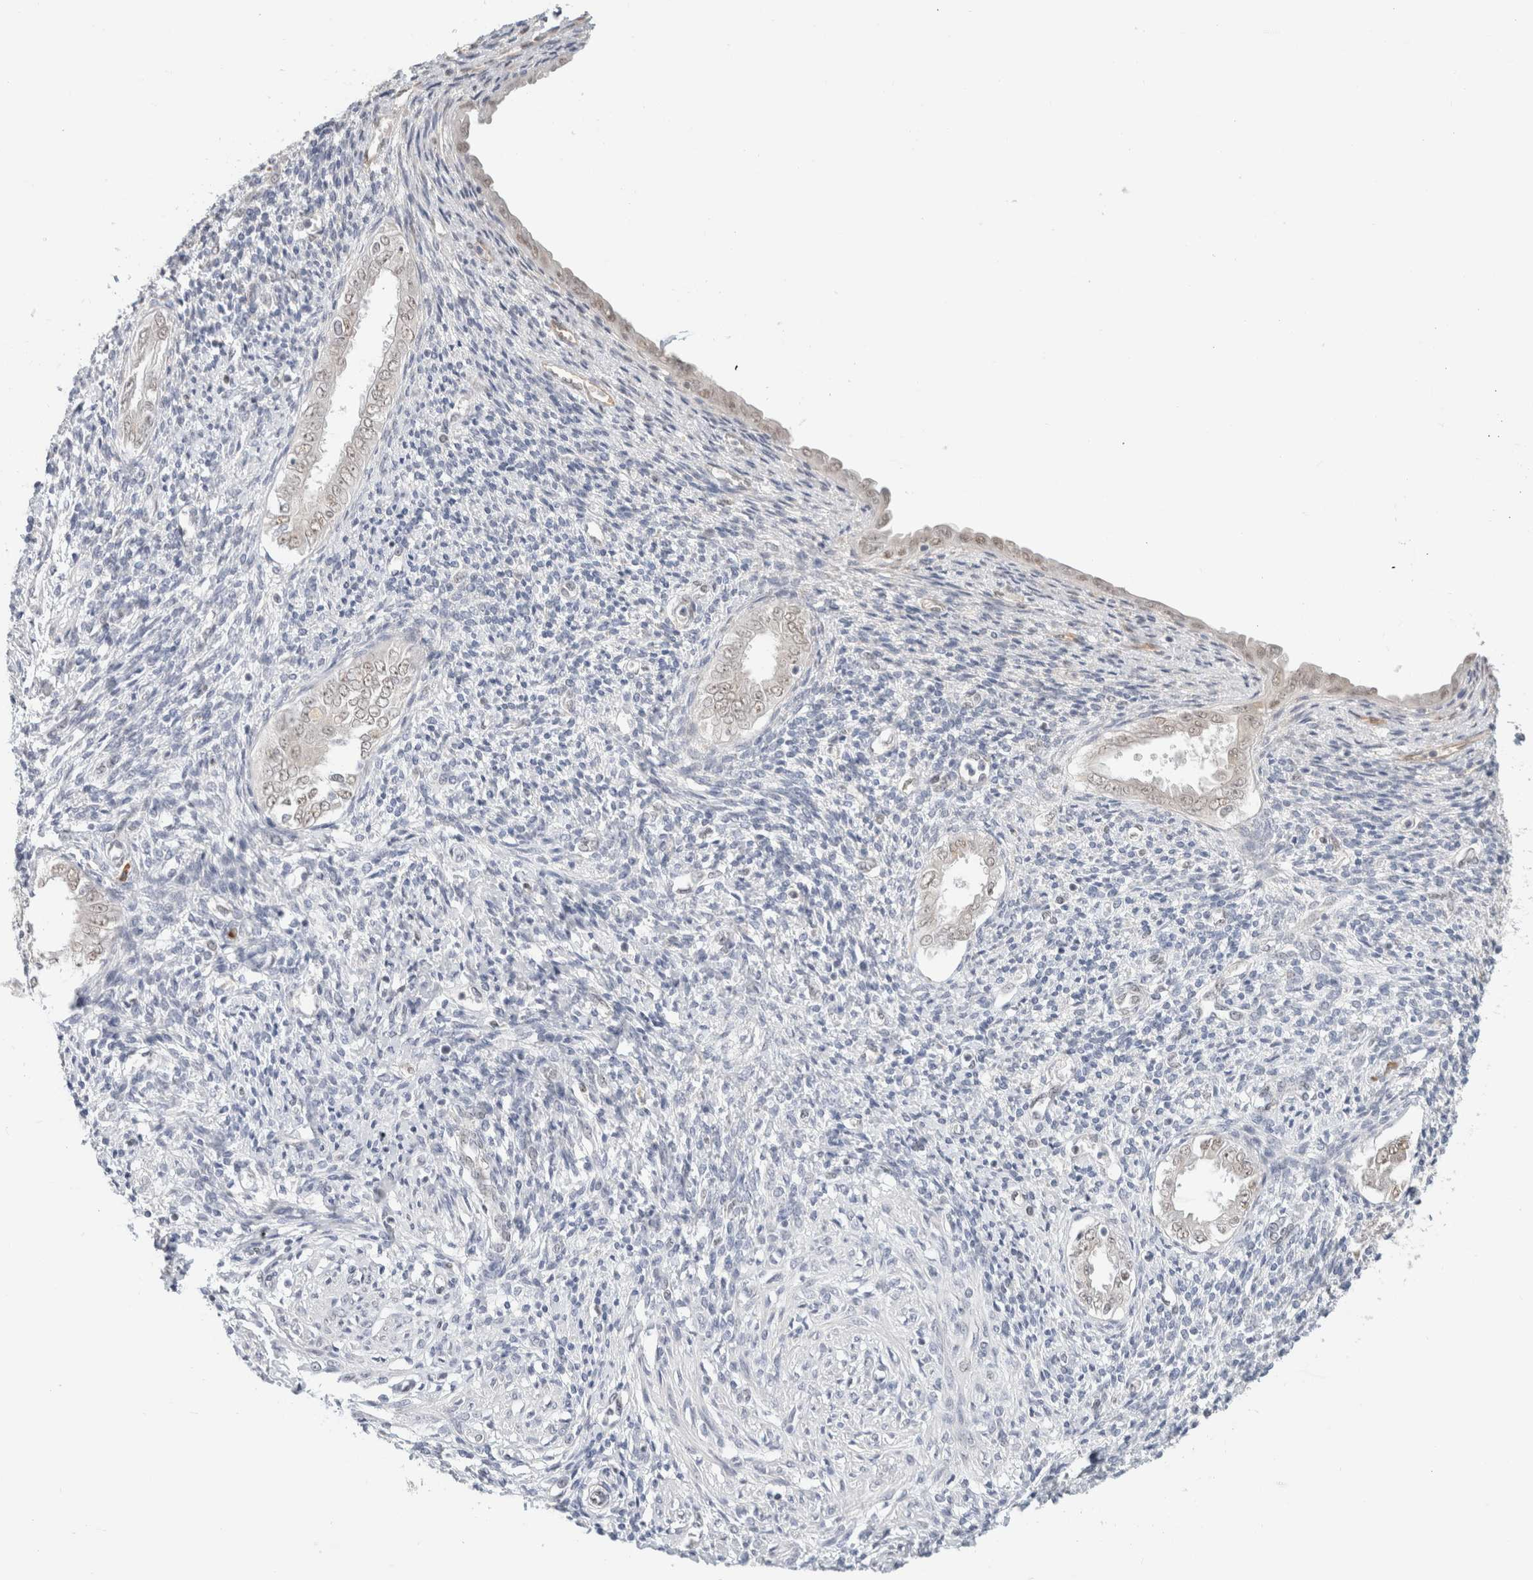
{"staining": {"intensity": "negative", "quantity": "none", "location": "none"}, "tissue": "endometrium", "cell_type": "Cells in endometrial stroma", "image_type": "normal", "snomed": [{"axis": "morphology", "description": "Normal tissue, NOS"}, {"axis": "topography", "description": "Endometrium"}], "caption": "An IHC micrograph of benign endometrium is shown. There is no staining in cells in endometrial stroma of endometrium. (DAB (3,3'-diaminobenzidine) immunohistochemistry with hematoxylin counter stain).", "gene": "HDLBP", "patient": {"sex": "female", "age": 66}}